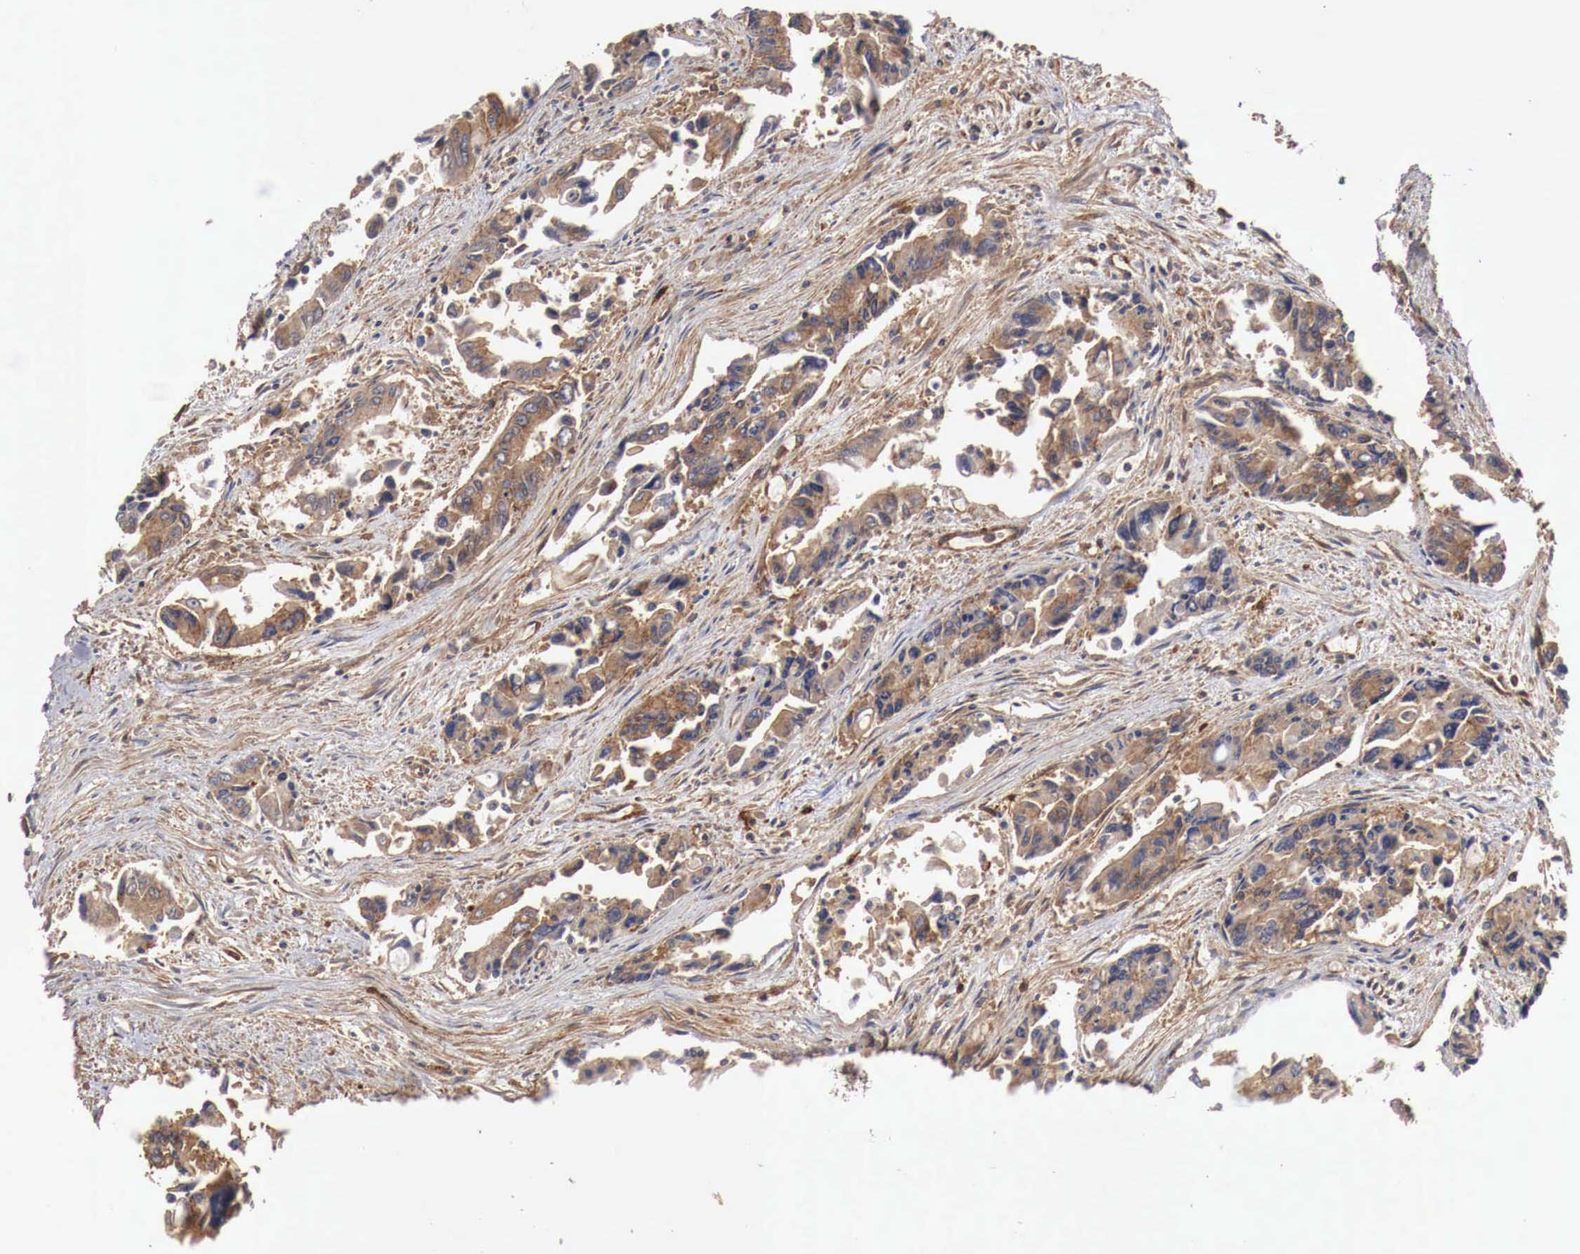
{"staining": {"intensity": "weak", "quantity": ">75%", "location": "cytoplasmic/membranous"}, "tissue": "colorectal cancer", "cell_type": "Tumor cells", "image_type": "cancer", "snomed": [{"axis": "morphology", "description": "Adenocarcinoma, NOS"}, {"axis": "topography", "description": "Rectum"}], "caption": "Colorectal cancer was stained to show a protein in brown. There is low levels of weak cytoplasmic/membranous expression in approximately >75% of tumor cells.", "gene": "ARMCX4", "patient": {"sex": "male", "age": 76}}